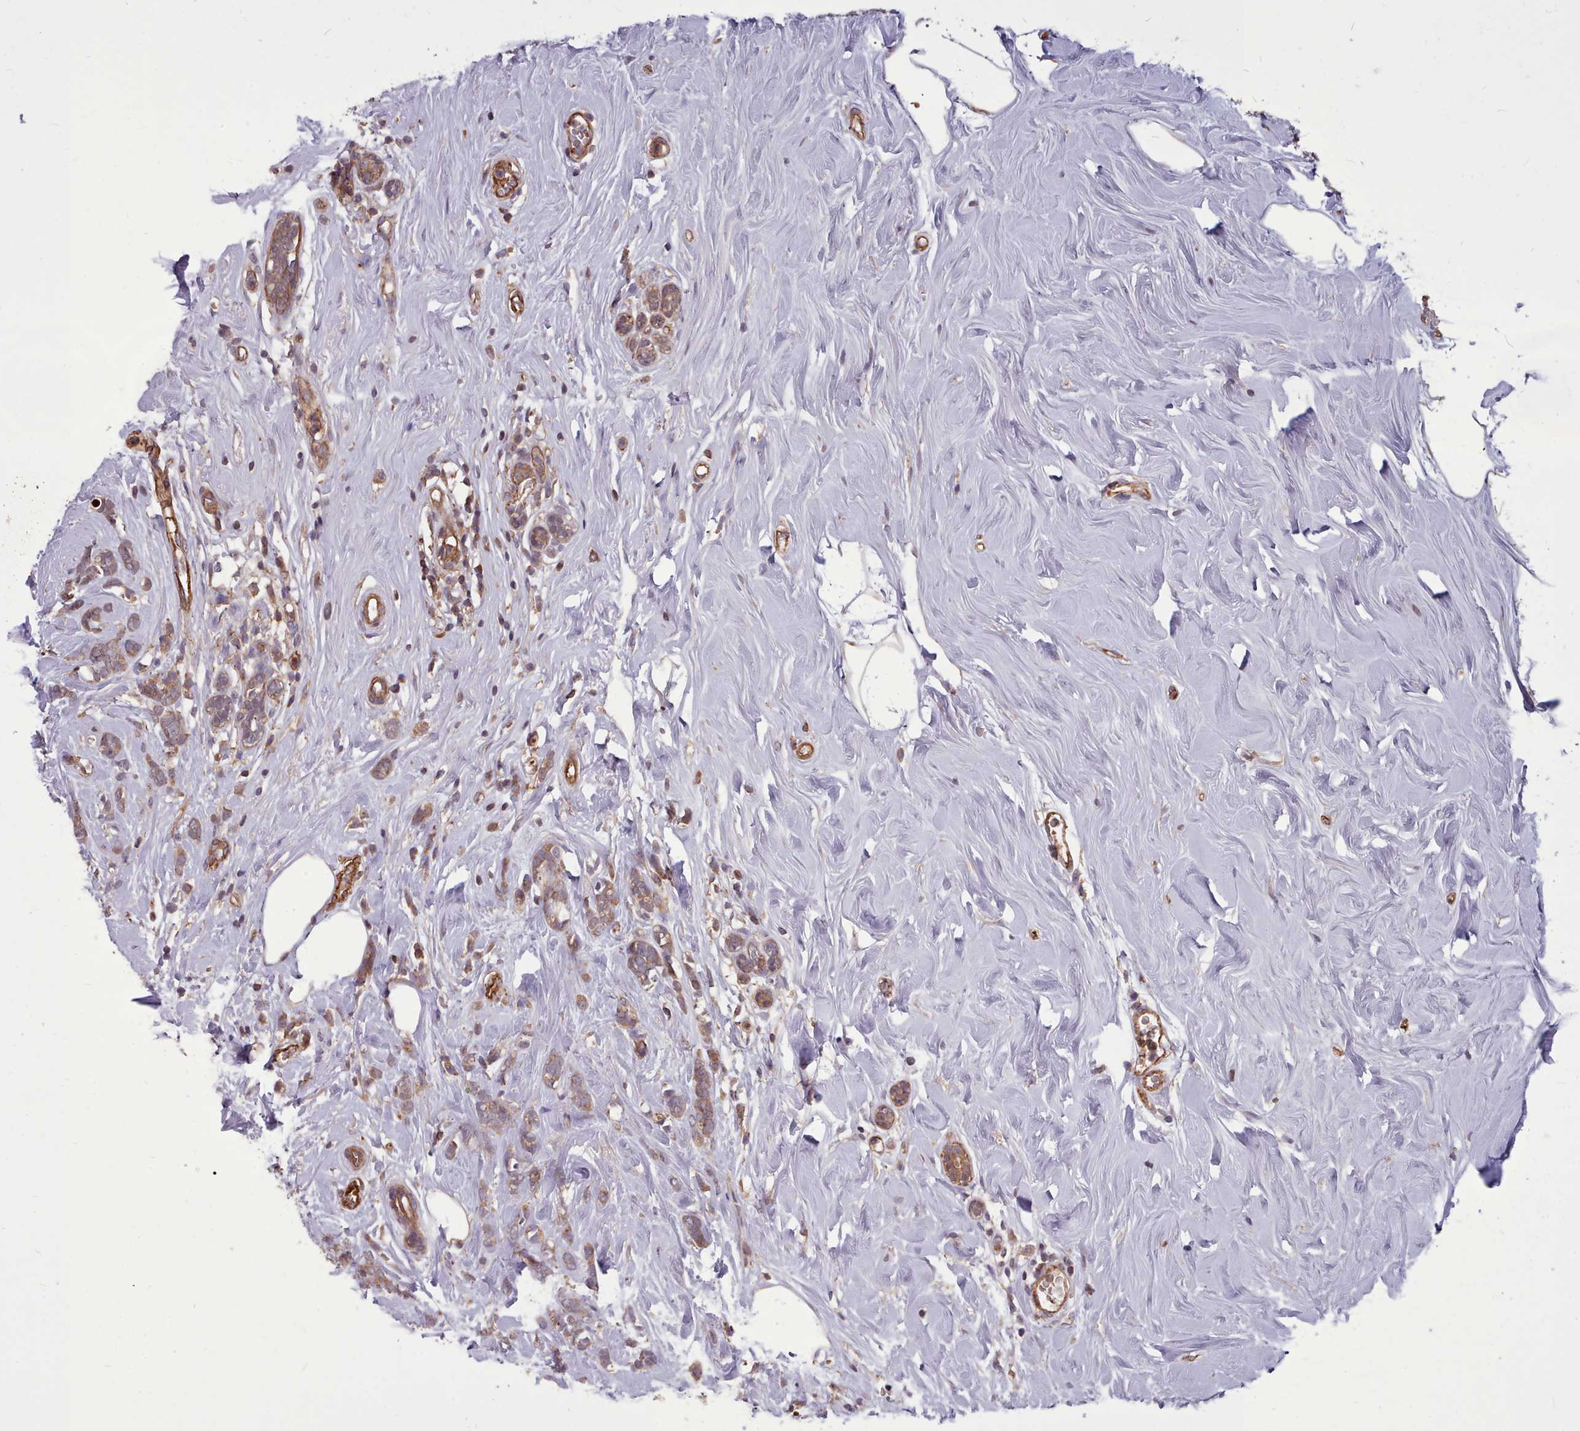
{"staining": {"intensity": "moderate", "quantity": ">75%", "location": "cytoplasmic/membranous"}, "tissue": "breast cancer", "cell_type": "Tumor cells", "image_type": "cancer", "snomed": [{"axis": "morphology", "description": "Lobular carcinoma"}, {"axis": "topography", "description": "Breast"}], "caption": "Human breast lobular carcinoma stained with a protein marker reveals moderate staining in tumor cells.", "gene": "STUB1", "patient": {"sex": "female", "age": 58}}